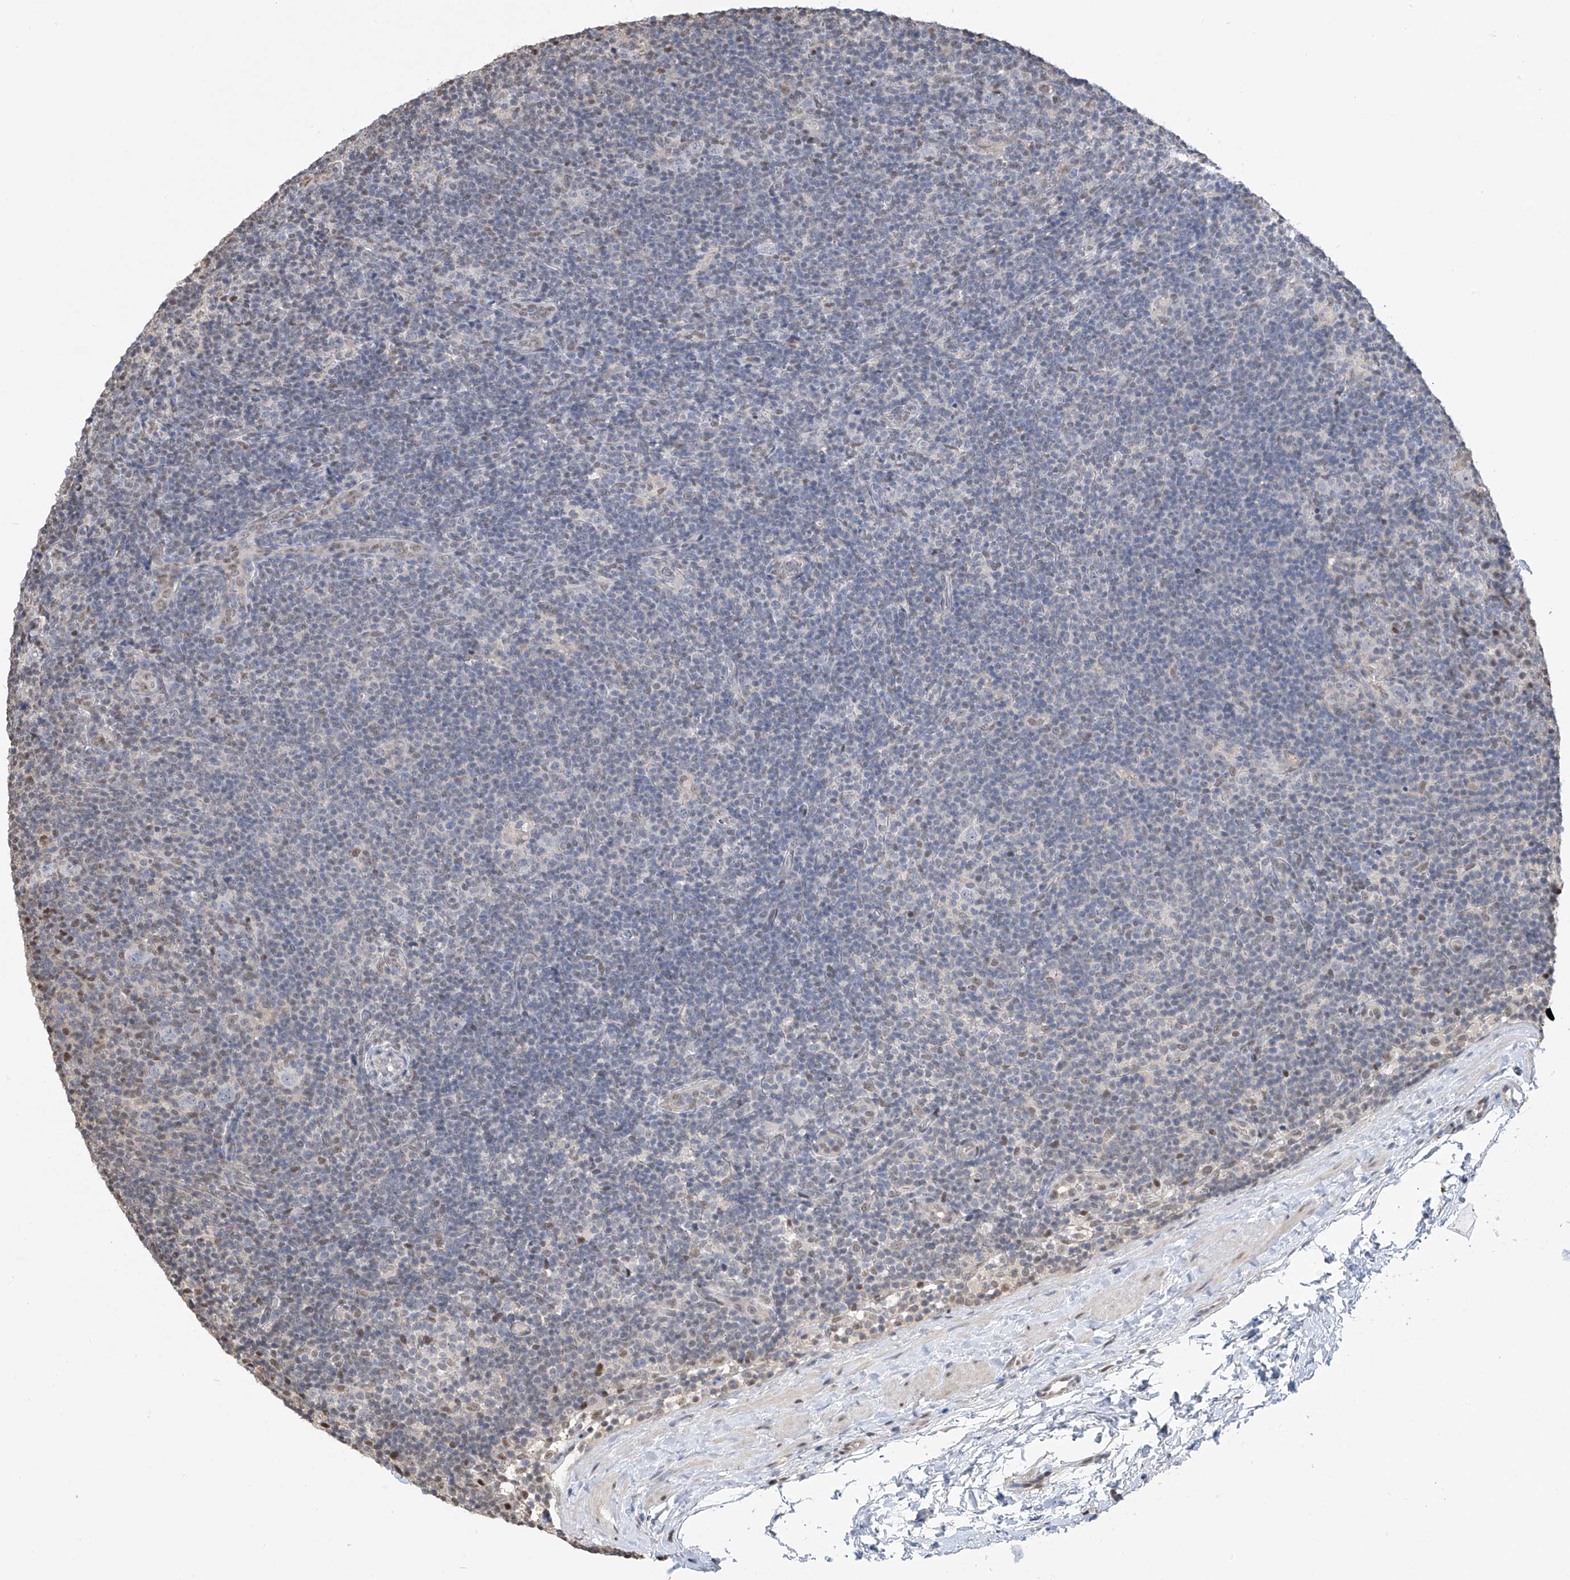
{"staining": {"intensity": "negative", "quantity": "none", "location": "none"}, "tissue": "lymphoma", "cell_type": "Tumor cells", "image_type": "cancer", "snomed": [{"axis": "morphology", "description": "Hodgkin's disease, NOS"}, {"axis": "topography", "description": "Lymph node"}], "caption": "Immunohistochemistry (IHC) of human Hodgkin's disease exhibits no expression in tumor cells. (DAB (3,3'-diaminobenzidine) immunohistochemistry, high magnification).", "gene": "PMM1", "patient": {"sex": "female", "age": 57}}